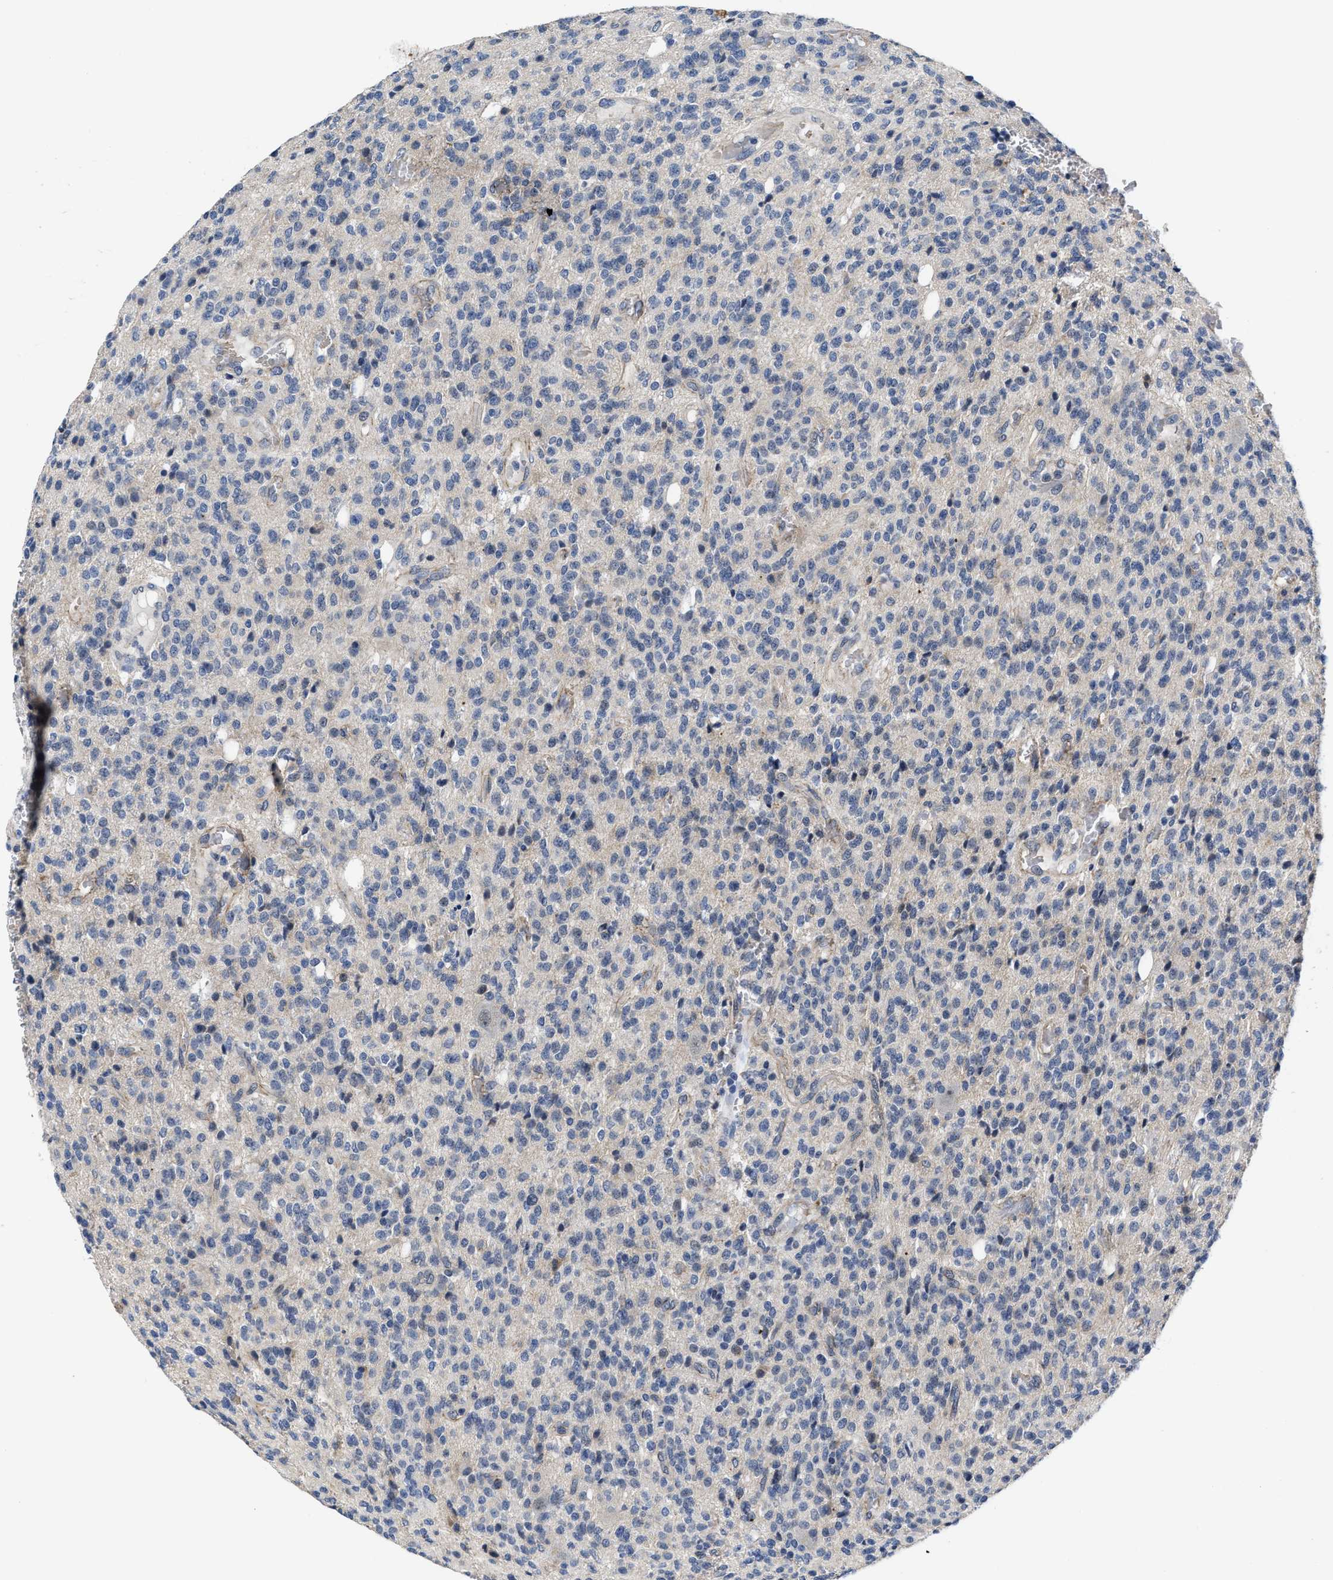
{"staining": {"intensity": "negative", "quantity": "none", "location": "none"}, "tissue": "glioma", "cell_type": "Tumor cells", "image_type": "cancer", "snomed": [{"axis": "morphology", "description": "Glioma, malignant, High grade"}, {"axis": "topography", "description": "Brain"}], "caption": "High power microscopy micrograph of an IHC image of glioma, revealing no significant expression in tumor cells. Nuclei are stained in blue.", "gene": "GHITM", "patient": {"sex": "male", "age": 34}}